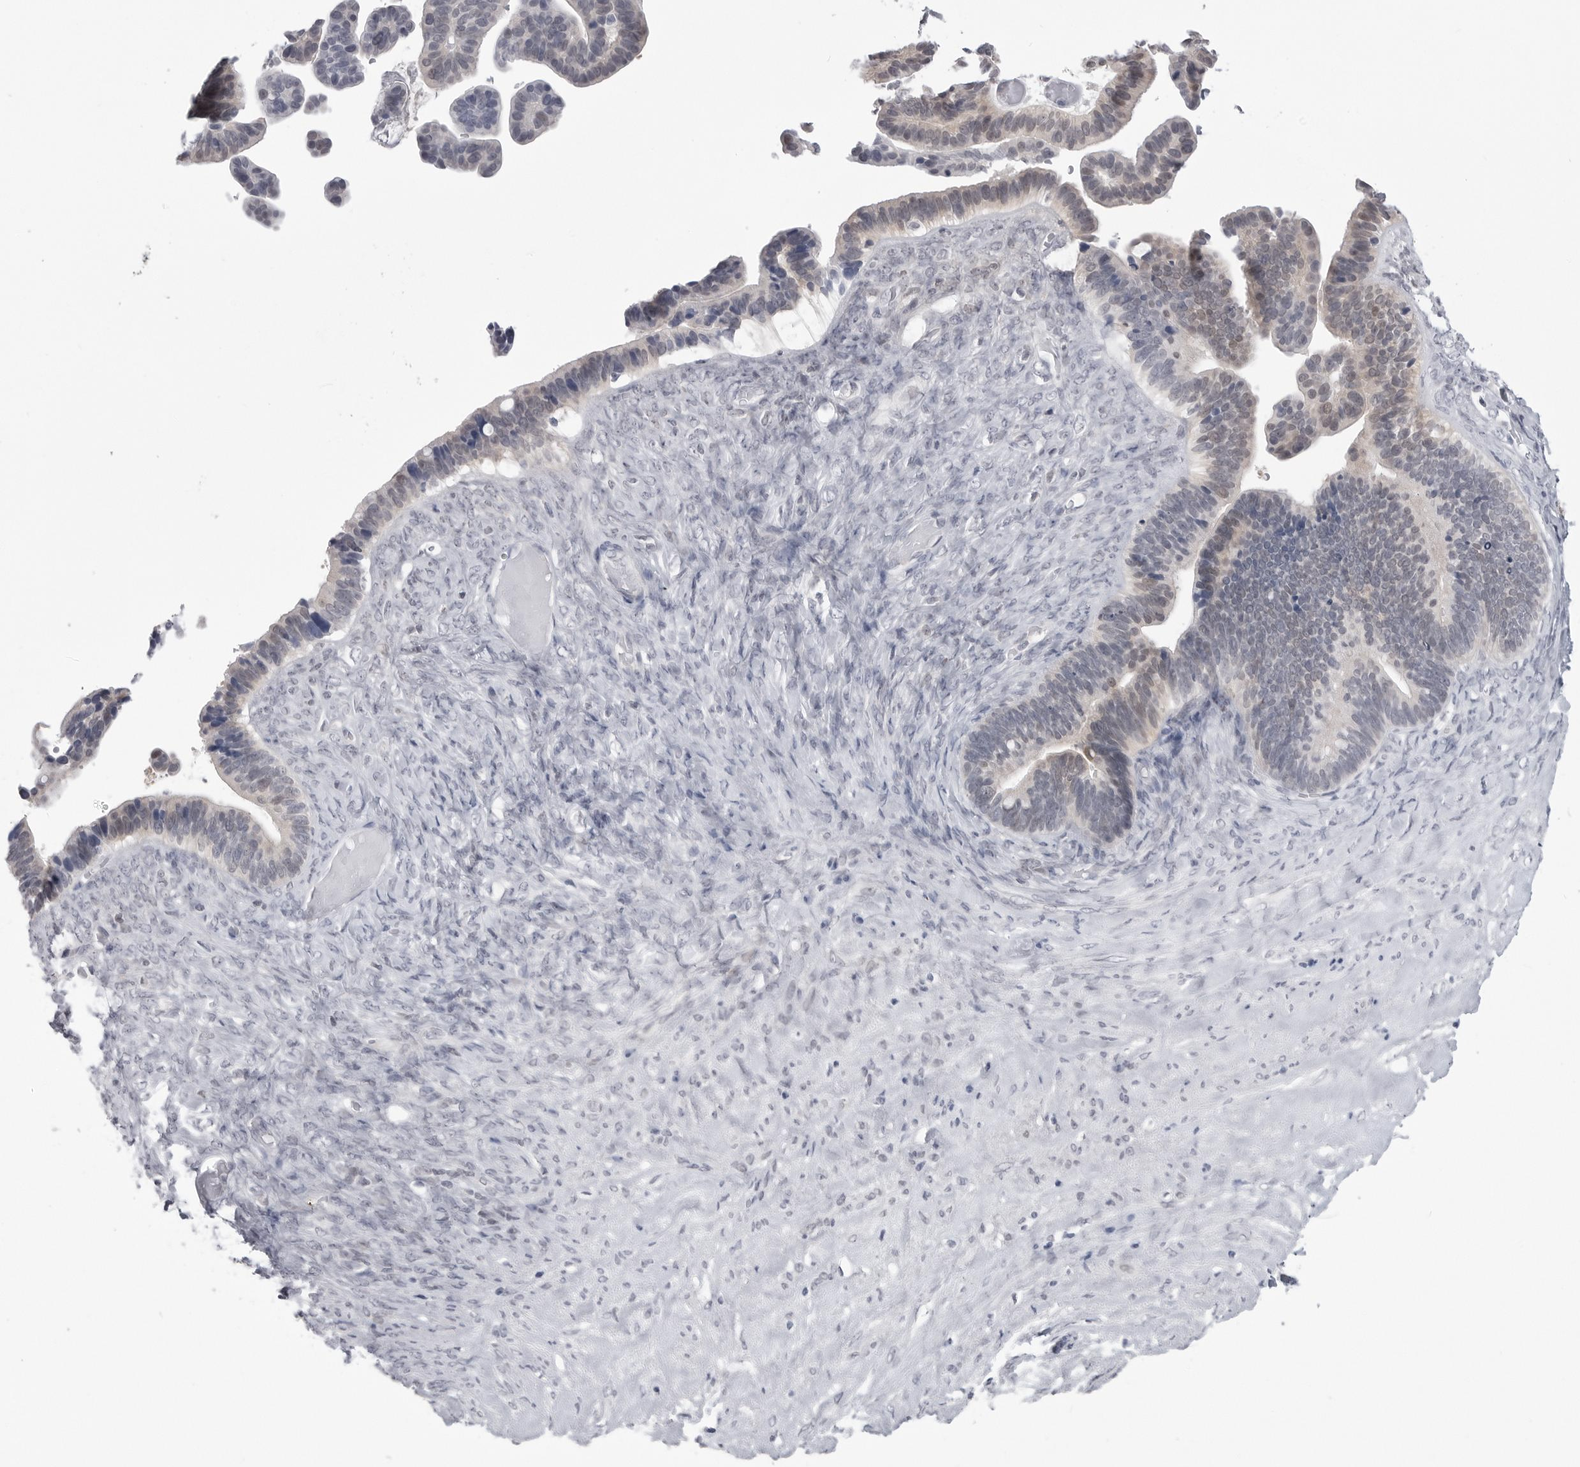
{"staining": {"intensity": "weak", "quantity": "<25%", "location": "nuclear"}, "tissue": "ovarian cancer", "cell_type": "Tumor cells", "image_type": "cancer", "snomed": [{"axis": "morphology", "description": "Cystadenocarcinoma, serous, NOS"}, {"axis": "topography", "description": "Ovary"}], "caption": "The immunohistochemistry histopathology image has no significant staining in tumor cells of ovarian serous cystadenocarcinoma tissue.", "gene": "PNPO", "patient": {"sex": "female", "age": 56}}